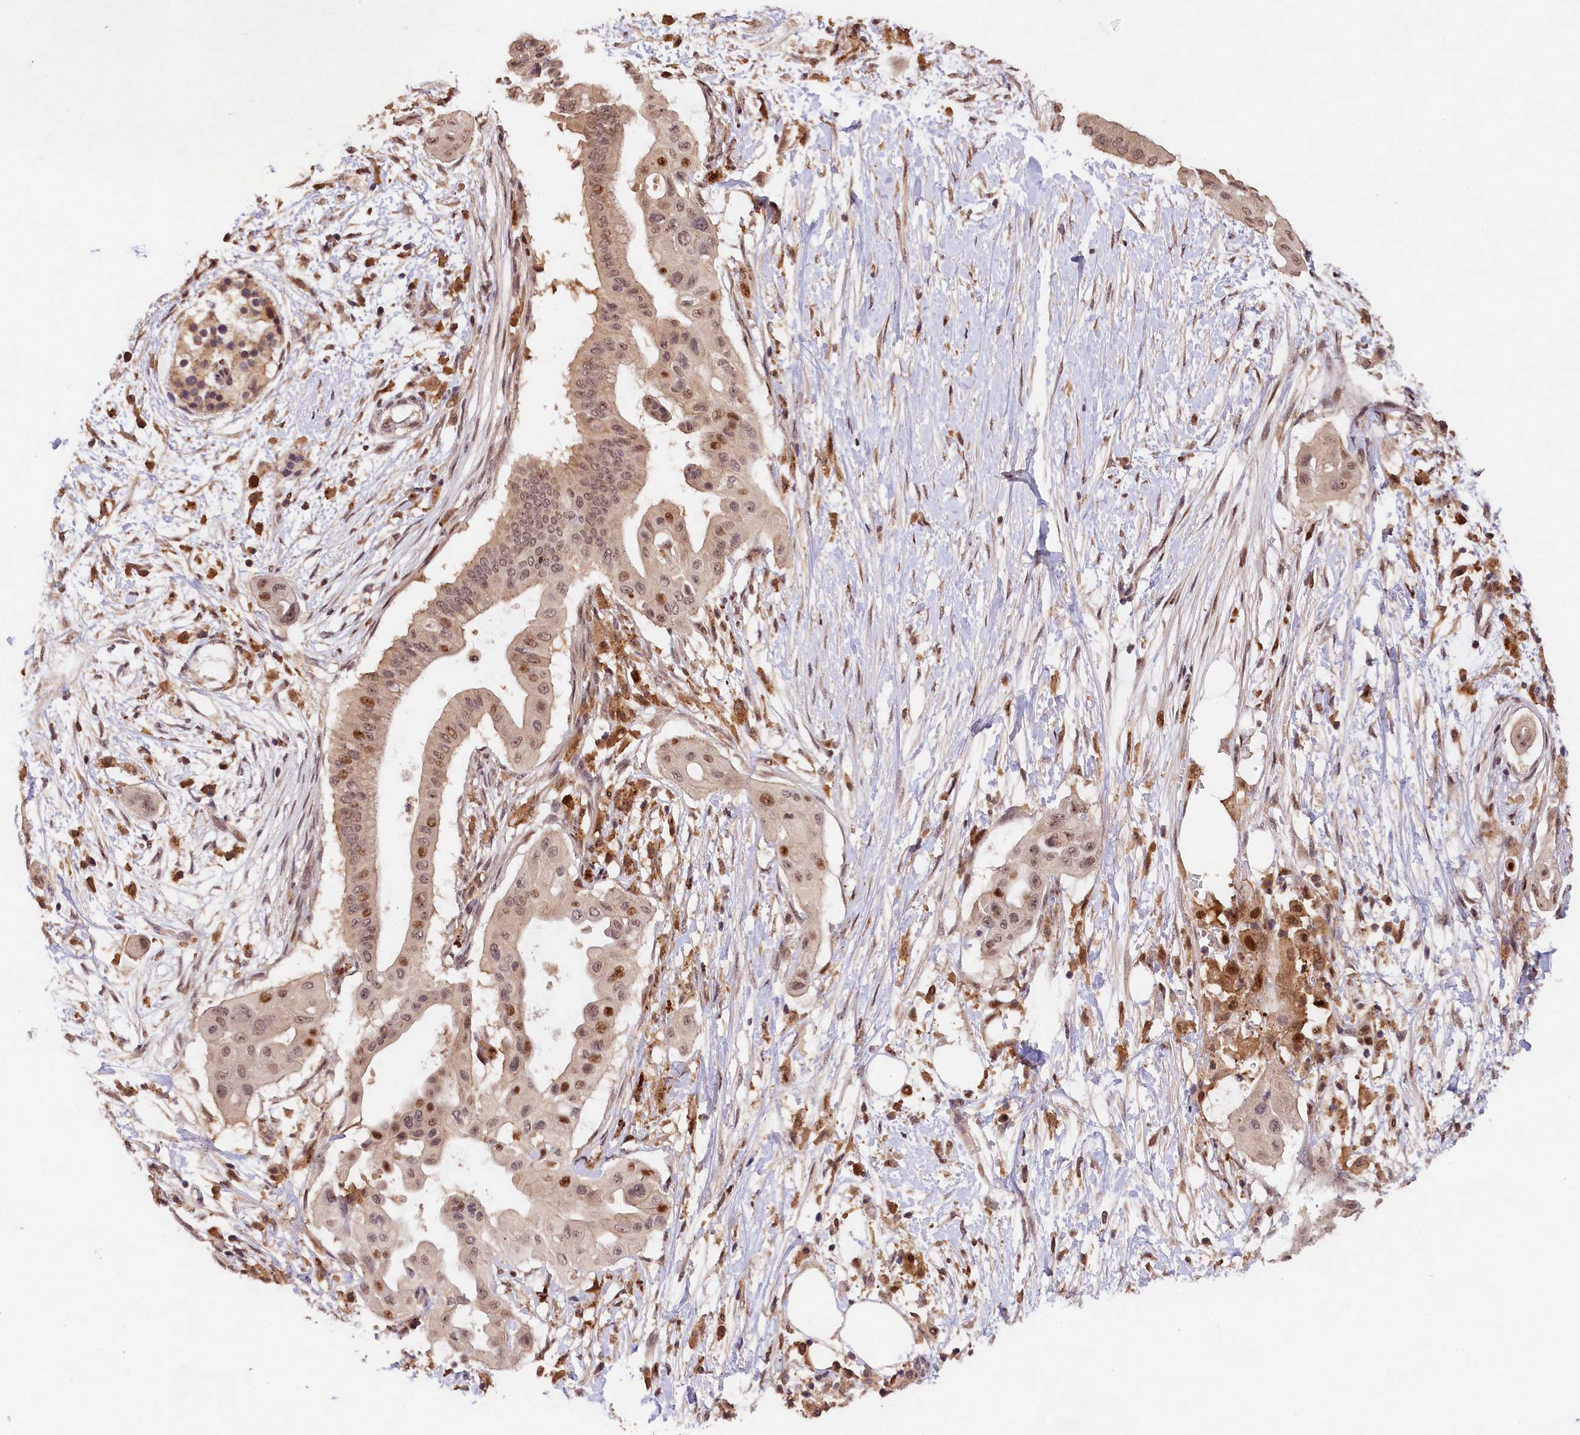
{"staining": {"intensity": "moderate", "quantity": ">75%", "location": "nuclear"}, "tissue": "pancreatic cancer", "cell_type": "Tumor cells", "image_type": "cancer", "snomed": [{"axis": "morphology", "description": "Adenocarcinoma, NOS"}, {"axis": "topography", "description": "Pancreas"}], "caption": "A photomicrograph showing moderate nuclear positivity in approximately >75% of tumor cells in pancreatic cancer (adenocarcinoma), as visualized by brown immunohistochemical staining.", "gene": "PHAF1", "patient": {"sex": "male", "age": 68}}